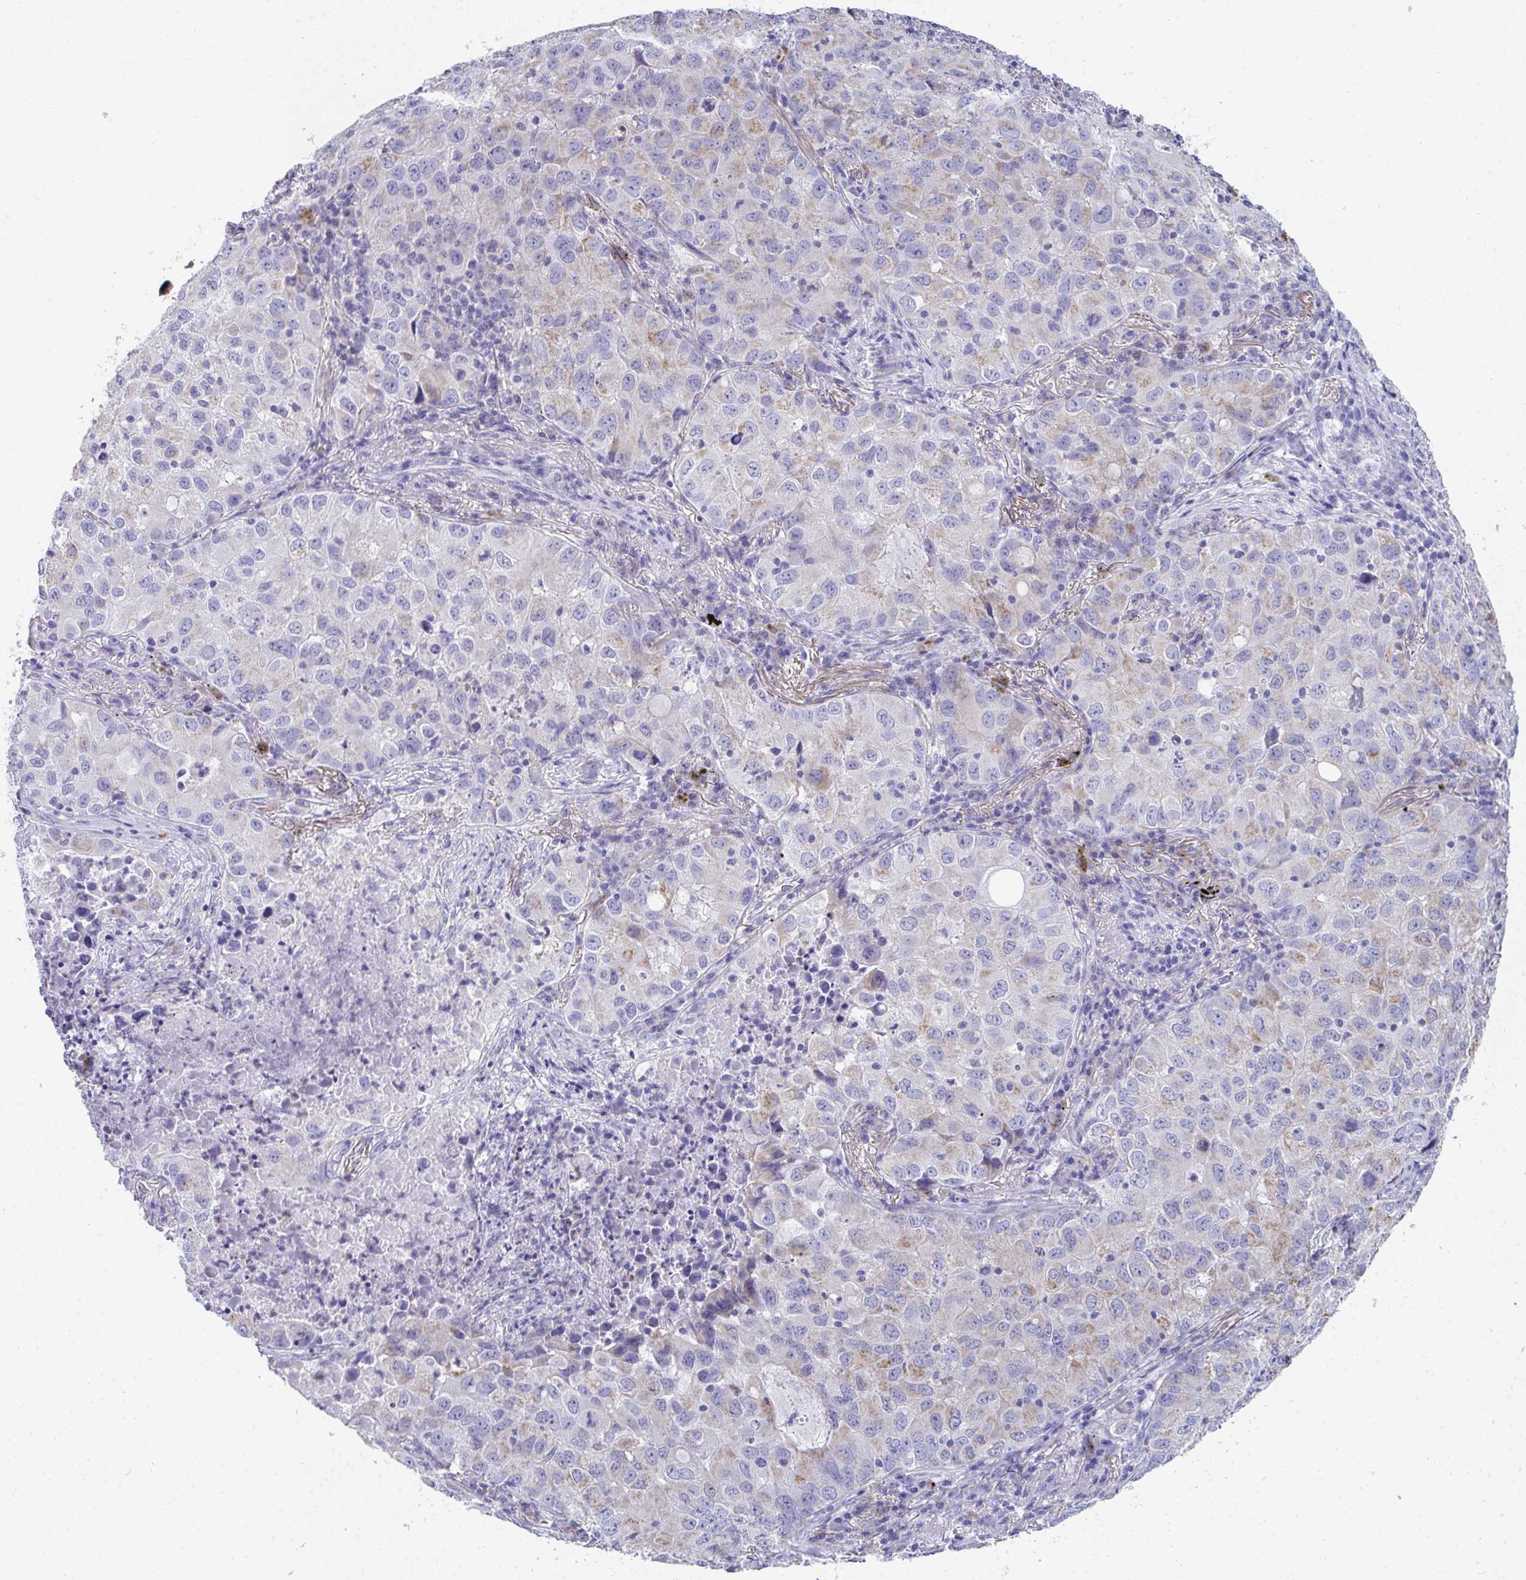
{"staining": {"intensity": "weak", "quantity": "<25%", "location": "cytoplasmic/membranous"}, "tissue": "lung cancer", "cell_type": "Tumor cells", "image_type": "cancer", "snomed": [{"axis": "morphology", "description": "Normal morphology"}, {"axis": "morphology", "description": "Adenocarcinoma, NOS"}, {"axis": "topography", "description": "Lymph node"}, {"axis": "topography", "description": "Lung"}], "caption": "IHC image of neoplastic tissue: human lung cancer (adenocarcinoma) stained with DAB (3,3'-diaminobenzidine) shows no significant protein staining in tumor cells. Brightfield microscopy of immunohistochemistry (IHC) stained with DAB (brown) and hematoxylin (blue), captured at high magnification.", "gene": "COA5", "patient": {"sex": "female", "age": 51}}